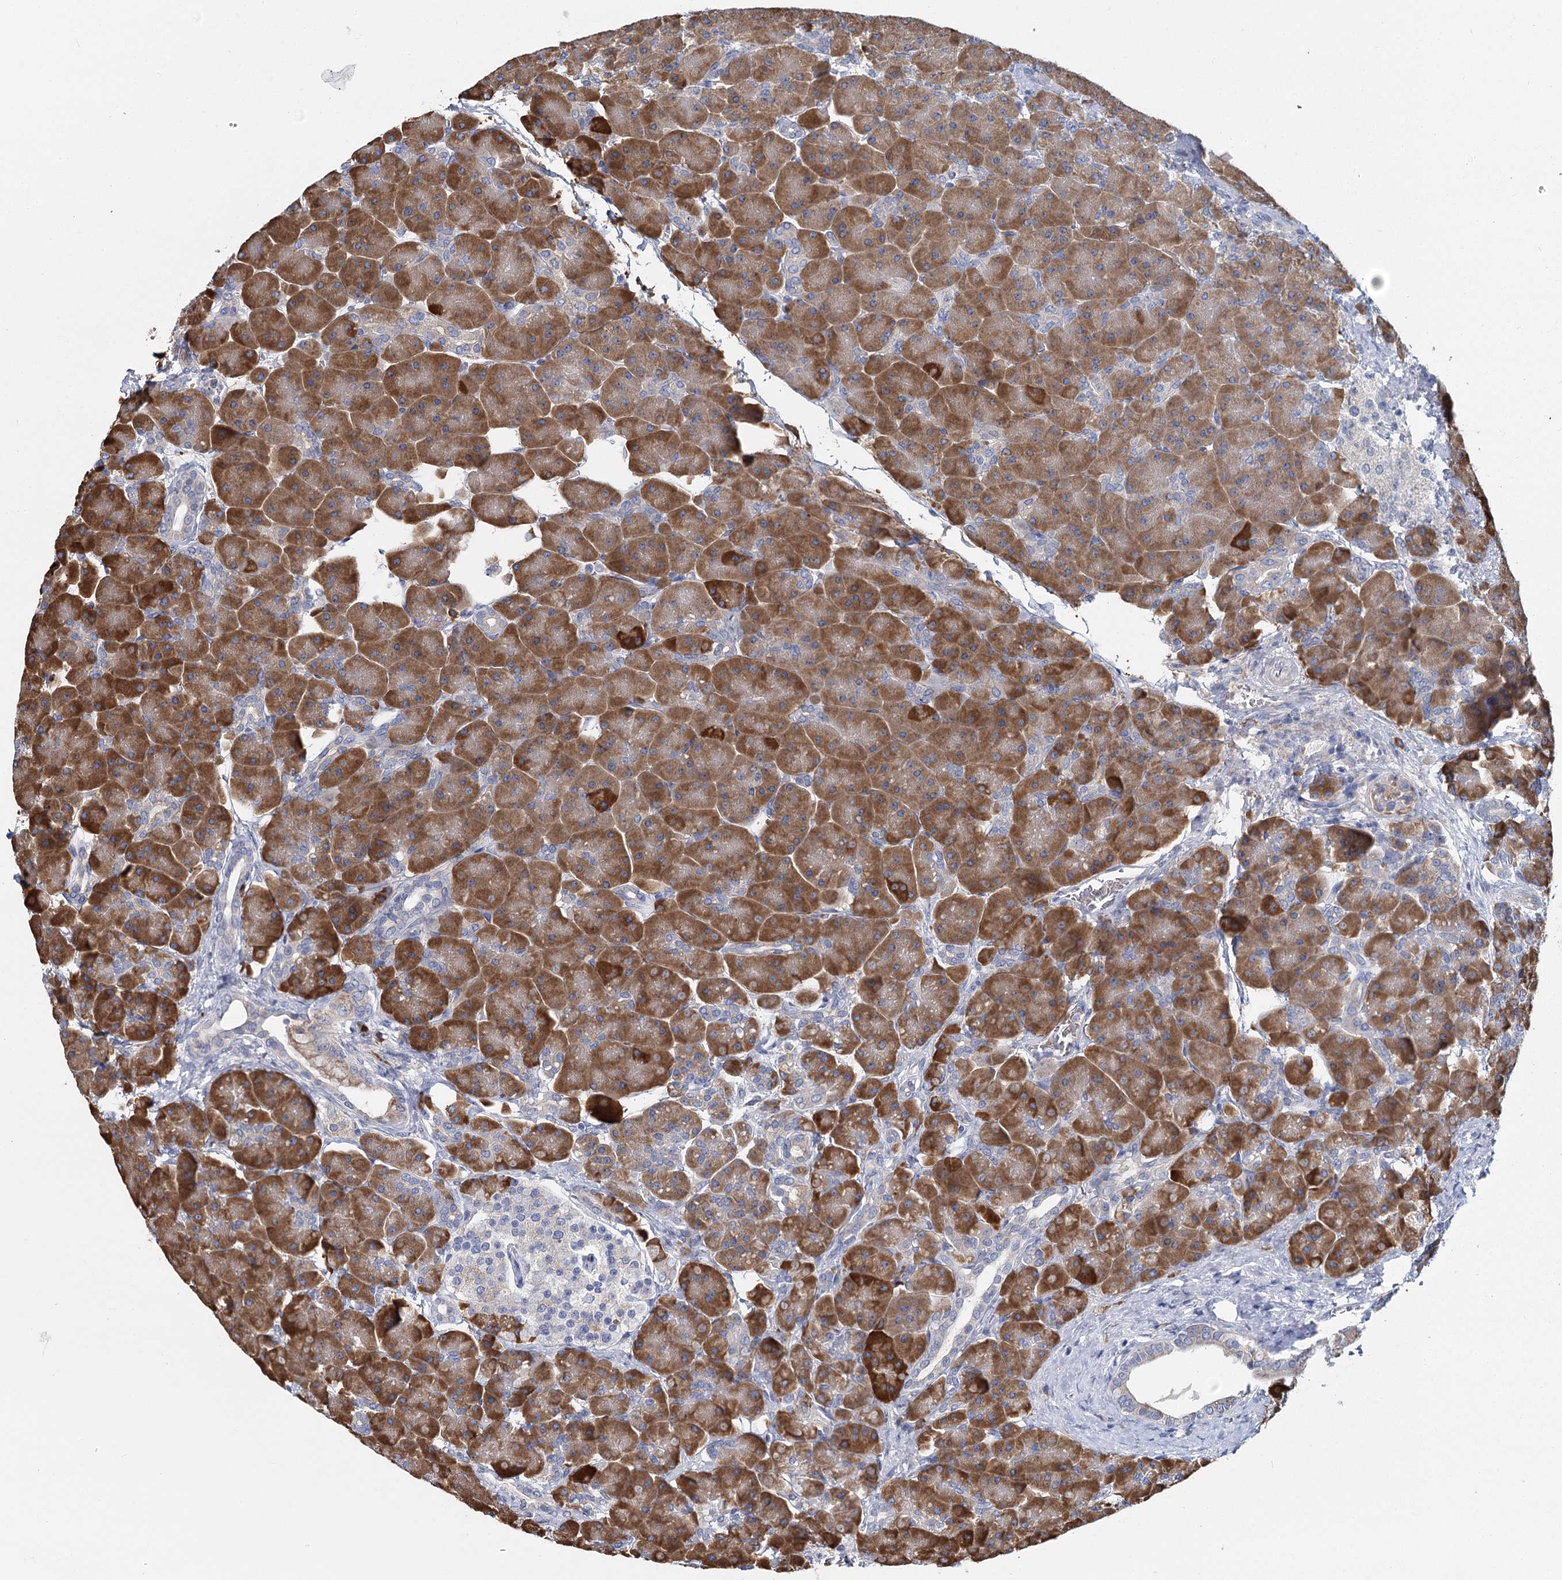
{"staining": {"intensity": "strong", "quantity": "25%-75%", "location": "cytoplasmic/membranous"}, "tissue": "pancreas", "cell_type": "Exocrine glandular cells", "image_type": "normal", "snomed": [{"axis": "morphology", "description": "Normal tissue, NOS"}, {"axis": "topography", "description": "Pancreas"}], "caption": "Pancreas stained for a protein (brown) shows strong cytoplasmic/membranous positive positivity in approximately 25%-75% of exocrine glandular cells.", "gene": "ANKRD16", "patient": {"sex": "male", "age": 66}}